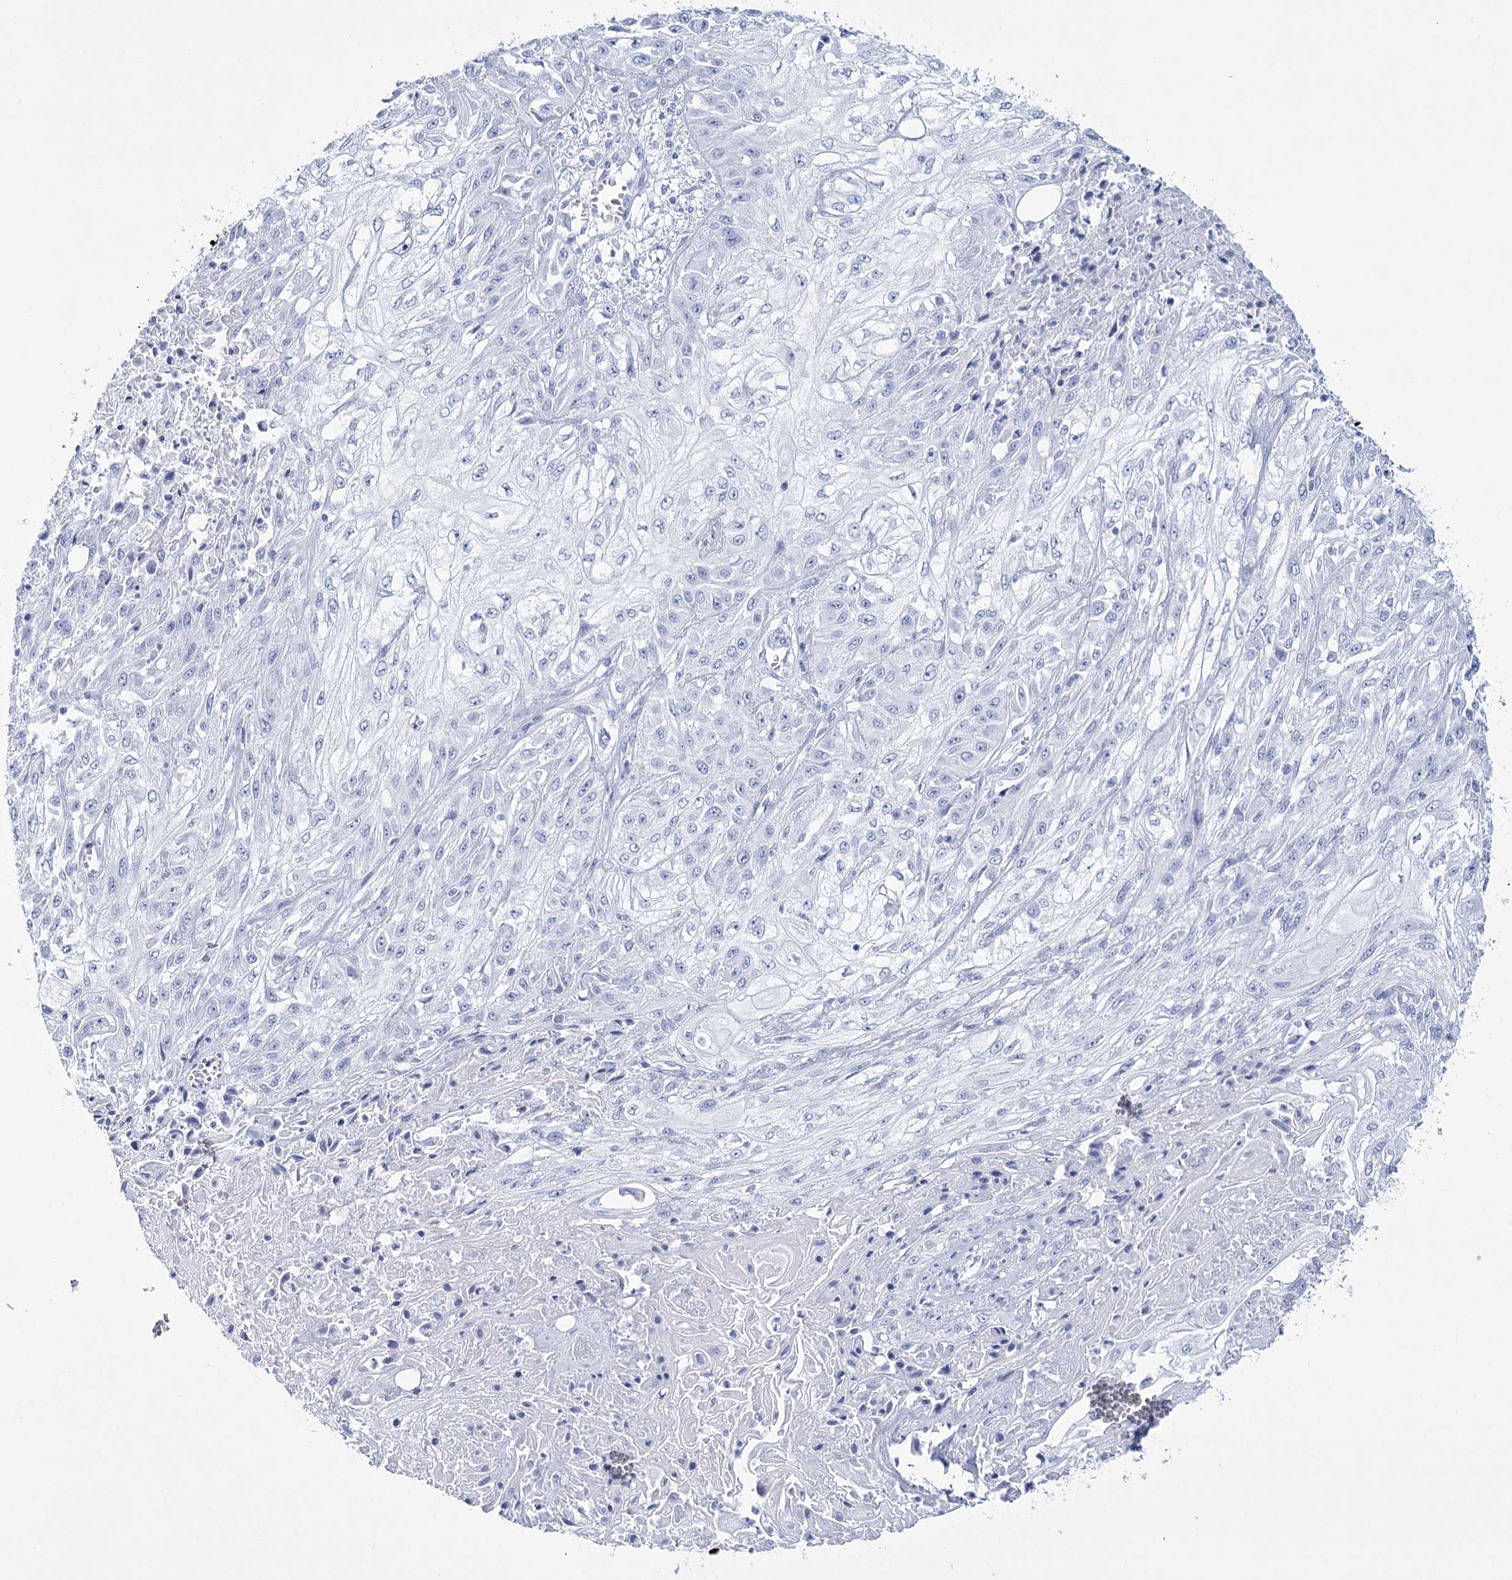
{"staining": {"intensity": "negative", "quantity": "none", "location": "none"}, "tissue": "skin cancer", "cell_type": "Tumor cells", "image_type": "cancer", "snomed": [{"axis": "morphology", "description": "Squamous cell carcinoma, NOS"}, {"axis": "morphology", "description": "Squamous cell carcinoma, metastatic, NOS"}, {"axis": "topography", "description": "Skin"}, {"axis": "topography", "description": "Lymph node"}], "caption": "Human skin cancer (metastatic squamous cell carcinoma) stained for a protein using immunohistochemistry (IHC) exhibits no positivity in tumor cells.", "gene": "RNF186", "patient": {"sex": "male", "age": 75}}